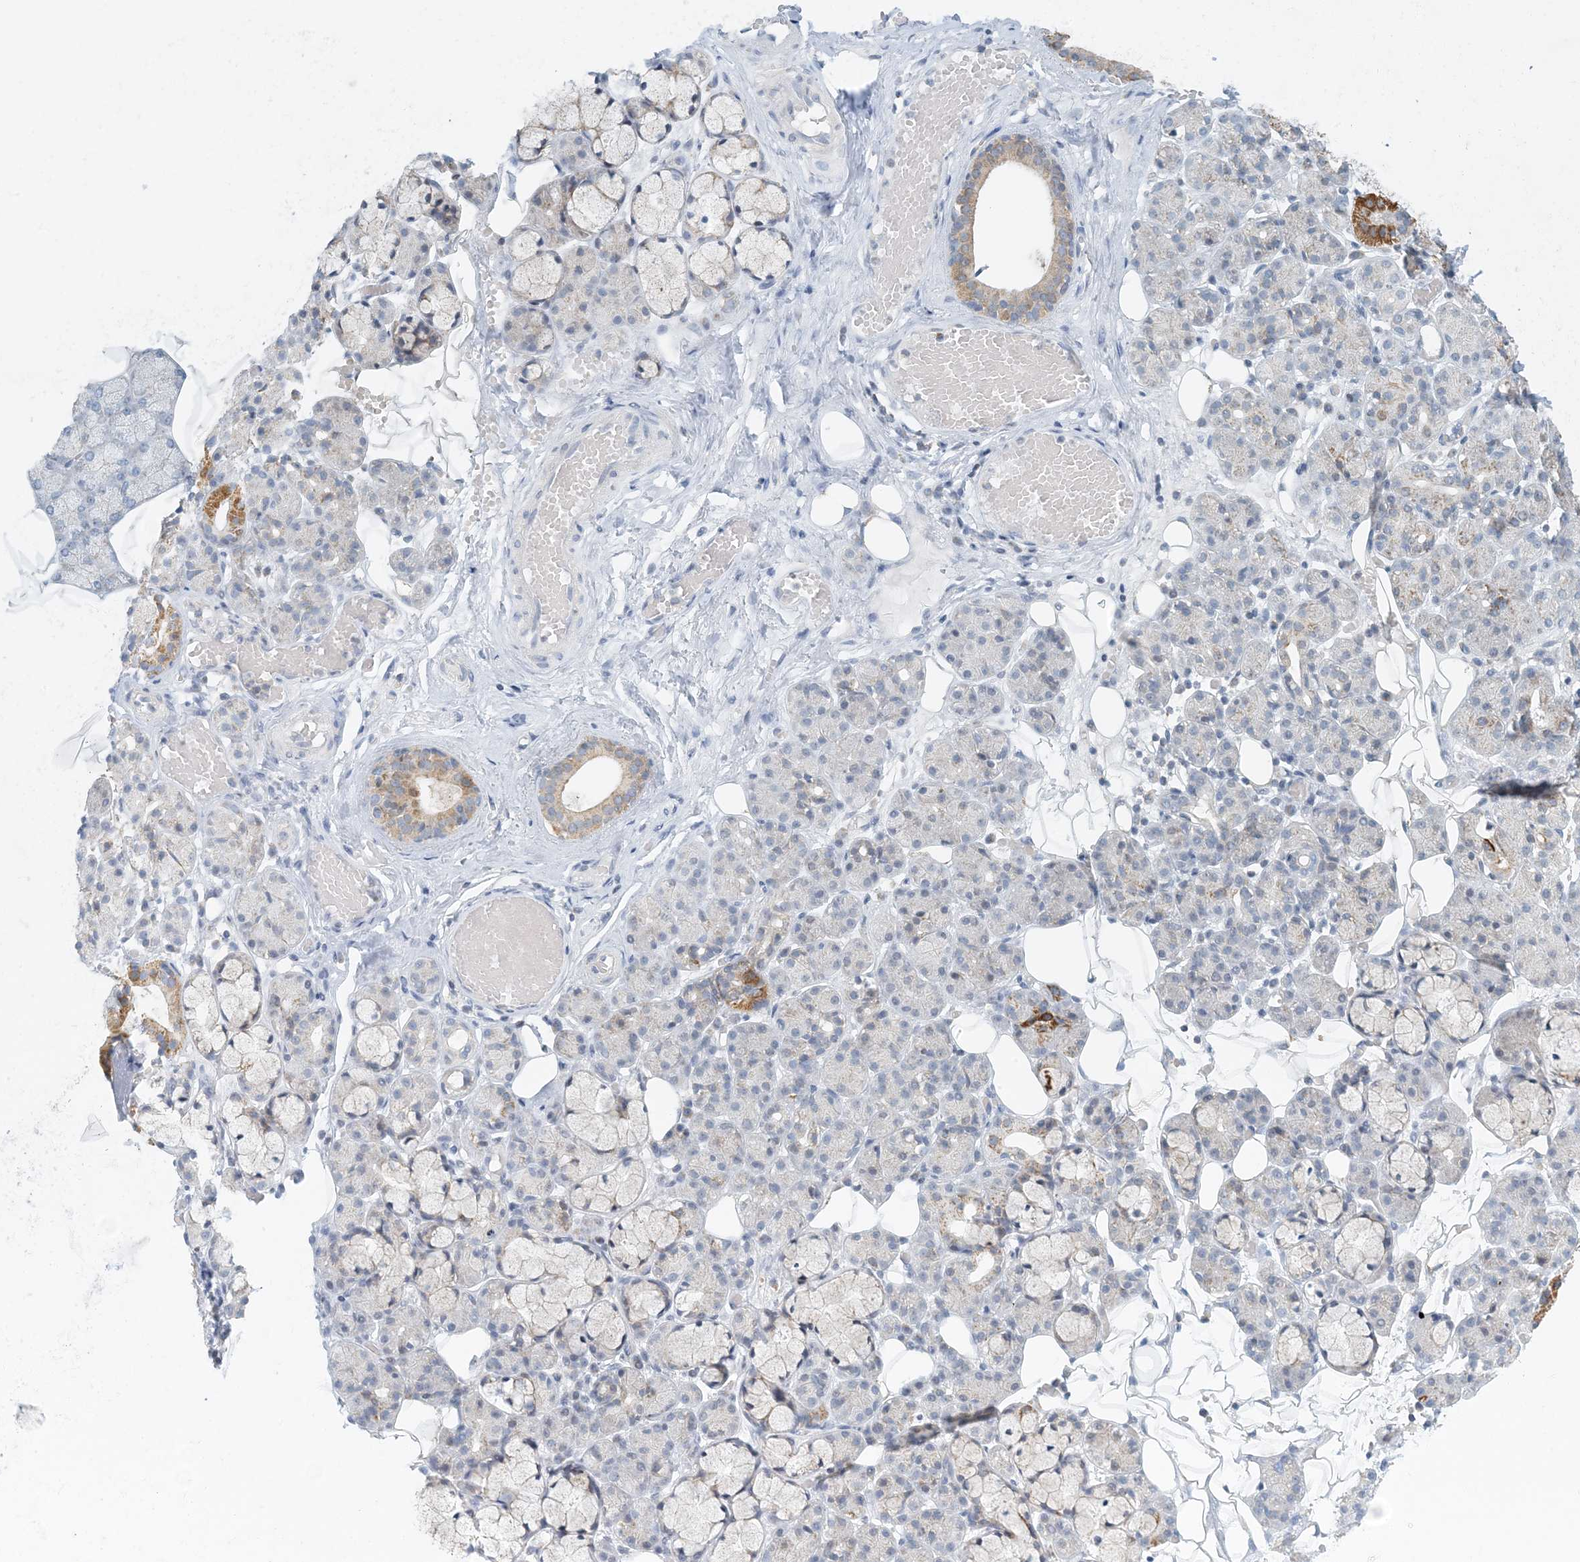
{"staining": {"intensity": "moderate", "quantity": "<25%", "location": "cytoplasmic/membranous"}, "tissue": "salivary gland", "cell_type": "Glandular cells", "image_type": "normal", "snomed": [{"axis": "morphology", "description": "Normal tissue, NOS"}, {"axis": "topography", "description": "Salivary gland"}], "caption": "The photomicrograph reveals a brown stain indicating the presence of a protein in the cytoplasmic/membranous of glandular cells in salivary gland.", "gene": "BDH1", "patient": {"sex": "male", "age": 63}}